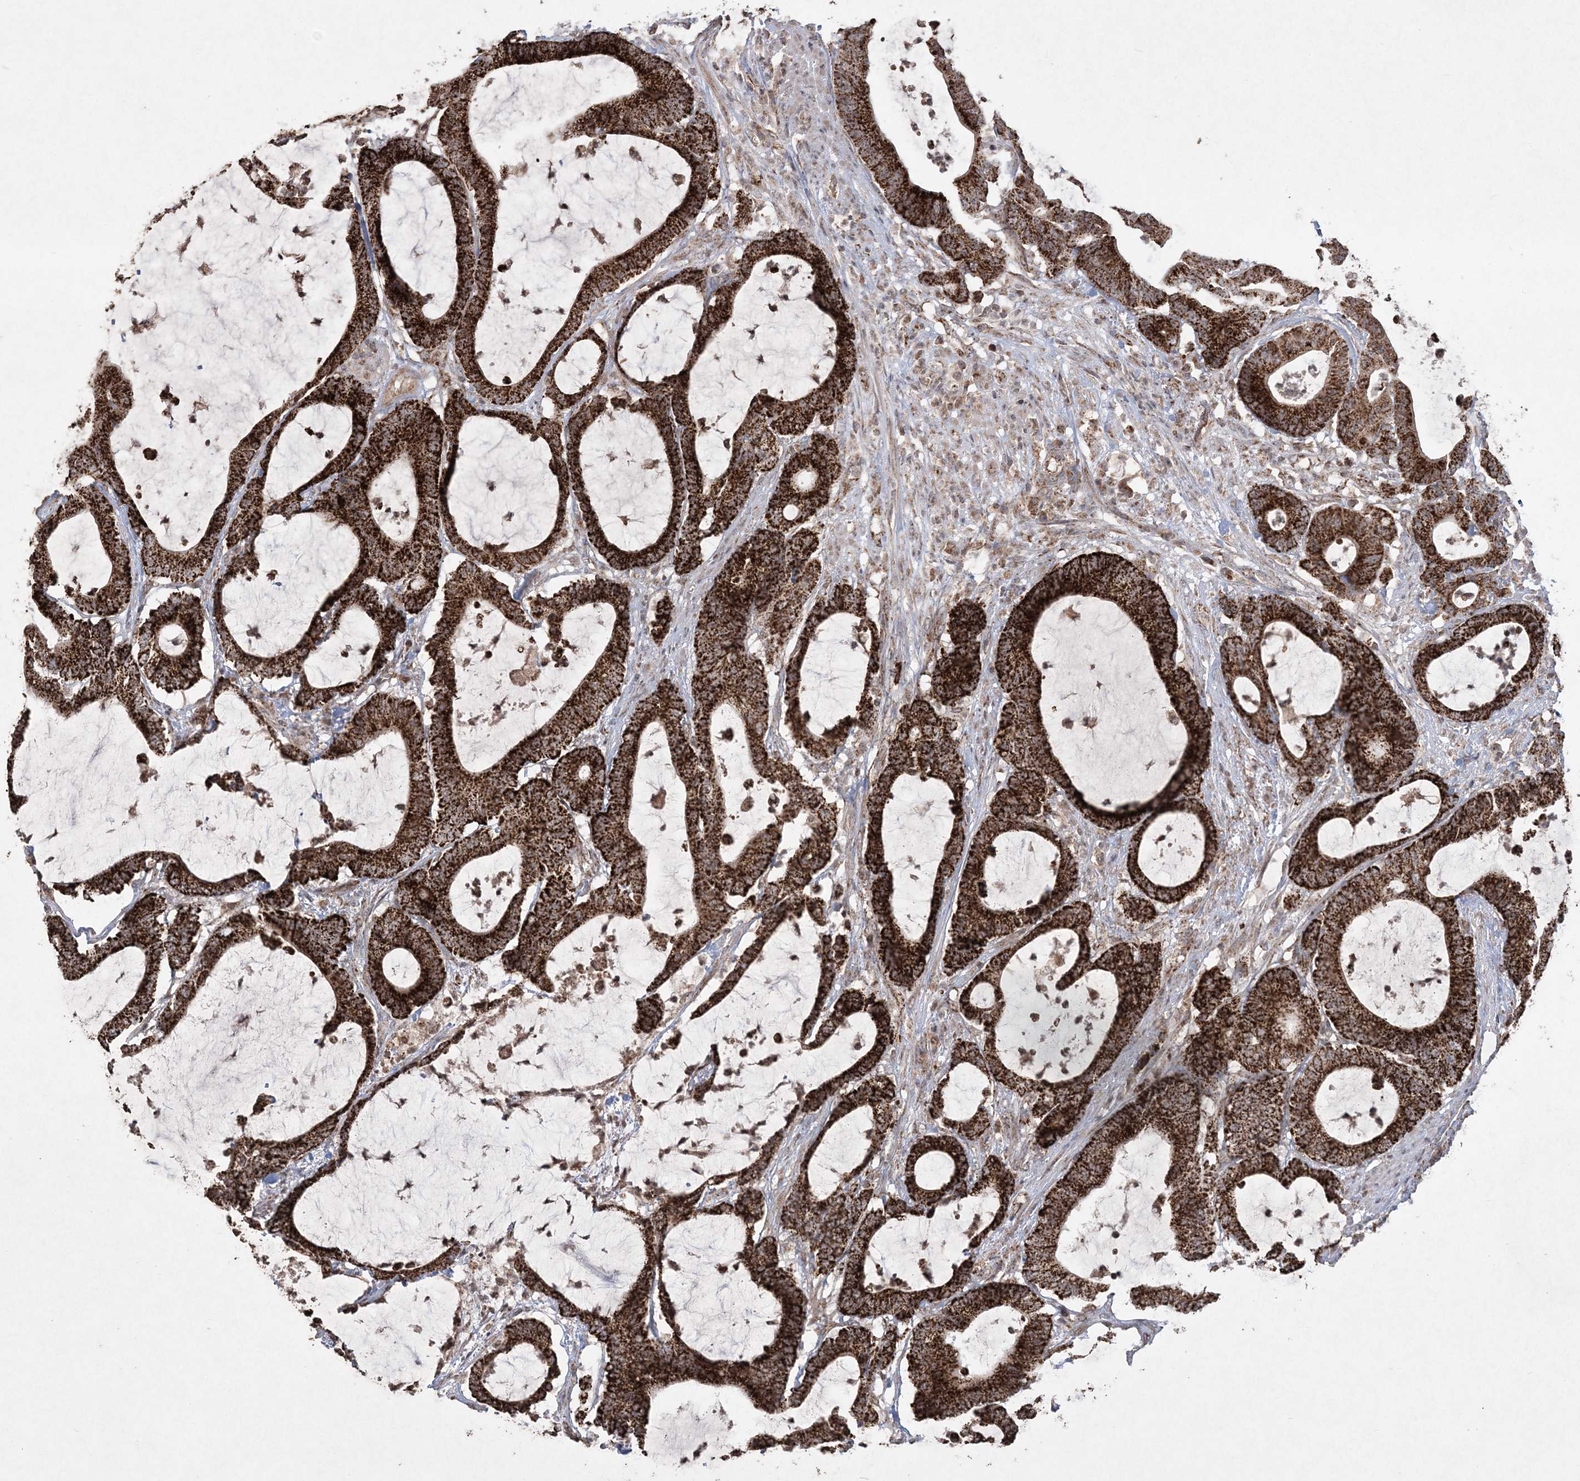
{"staining": {"intensity": "strong", "quantity": ">75%", "location": "cytoplasmic/membranous"}, "tissue": "colorectal cancer", "cell_type": "Tumor cells", "image_type": "cancer", "snomed": [{"axis": "morphology", "description": "Adenocarcinoma, NOS"}, {"axis": "topography", "description": "Colon"}], "caption": "Protein expression analysis of human colorectal cancer reveals strong cytoplasmic/membranous expression in about >75% of tumor cells.", "gene": "LRPPRC", "patient": {"sex": "female", "age": 84}}